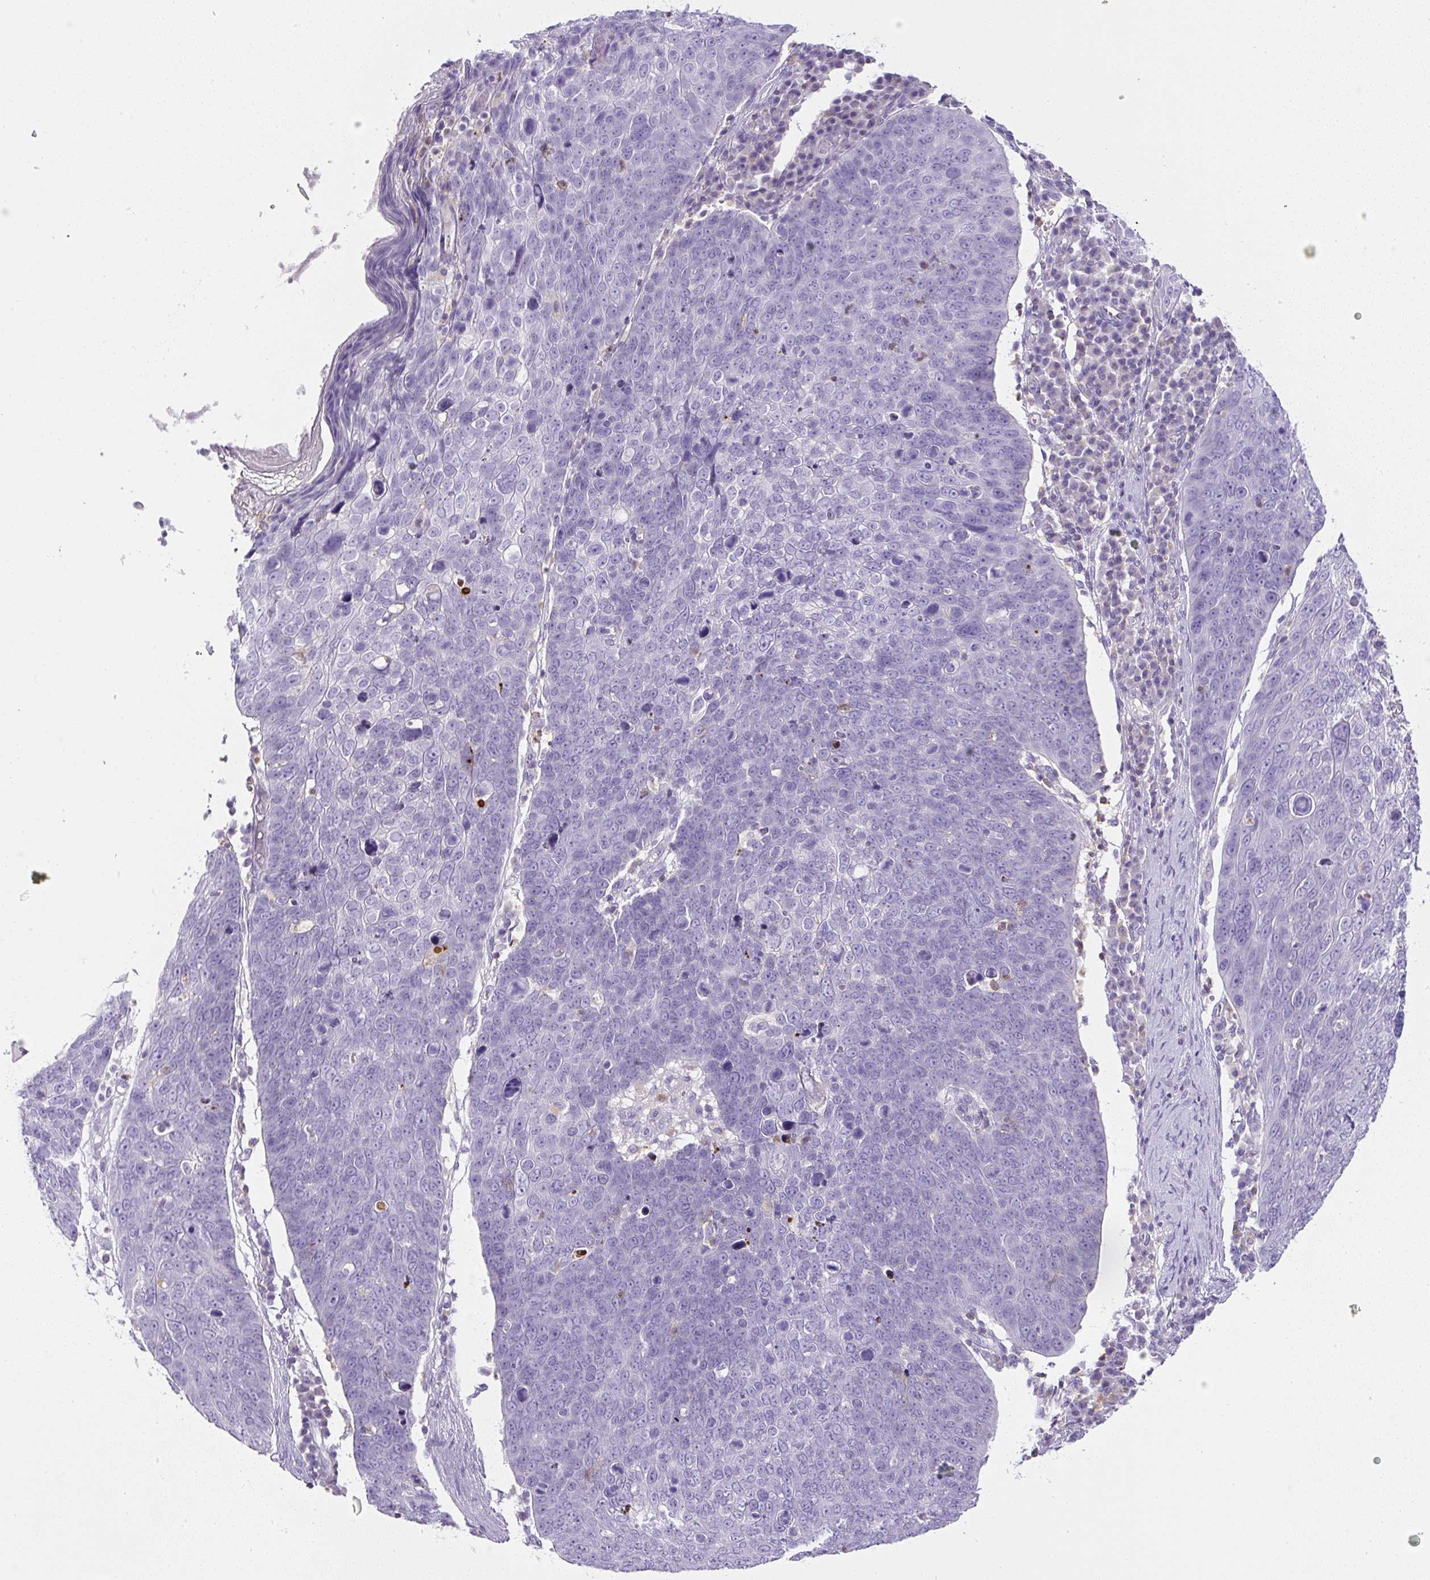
{"staining": {"intensity": "negative", "quantity": "none", "location": "none"}, "tissue": "skin cancer", "cell_type": "Tumor cells", "image_type": "cancer", "snomed": [{"axis": "morphology", "description": "Squamous cell carcinoma, NOS"}, {"axis": "topography", "description": "Skin"}], "caption": "Tumor cells are negative for protein expression in human skin cancer.", "gene": "PIP5KL1", "patient": {"sex": "male", "age": 71}}